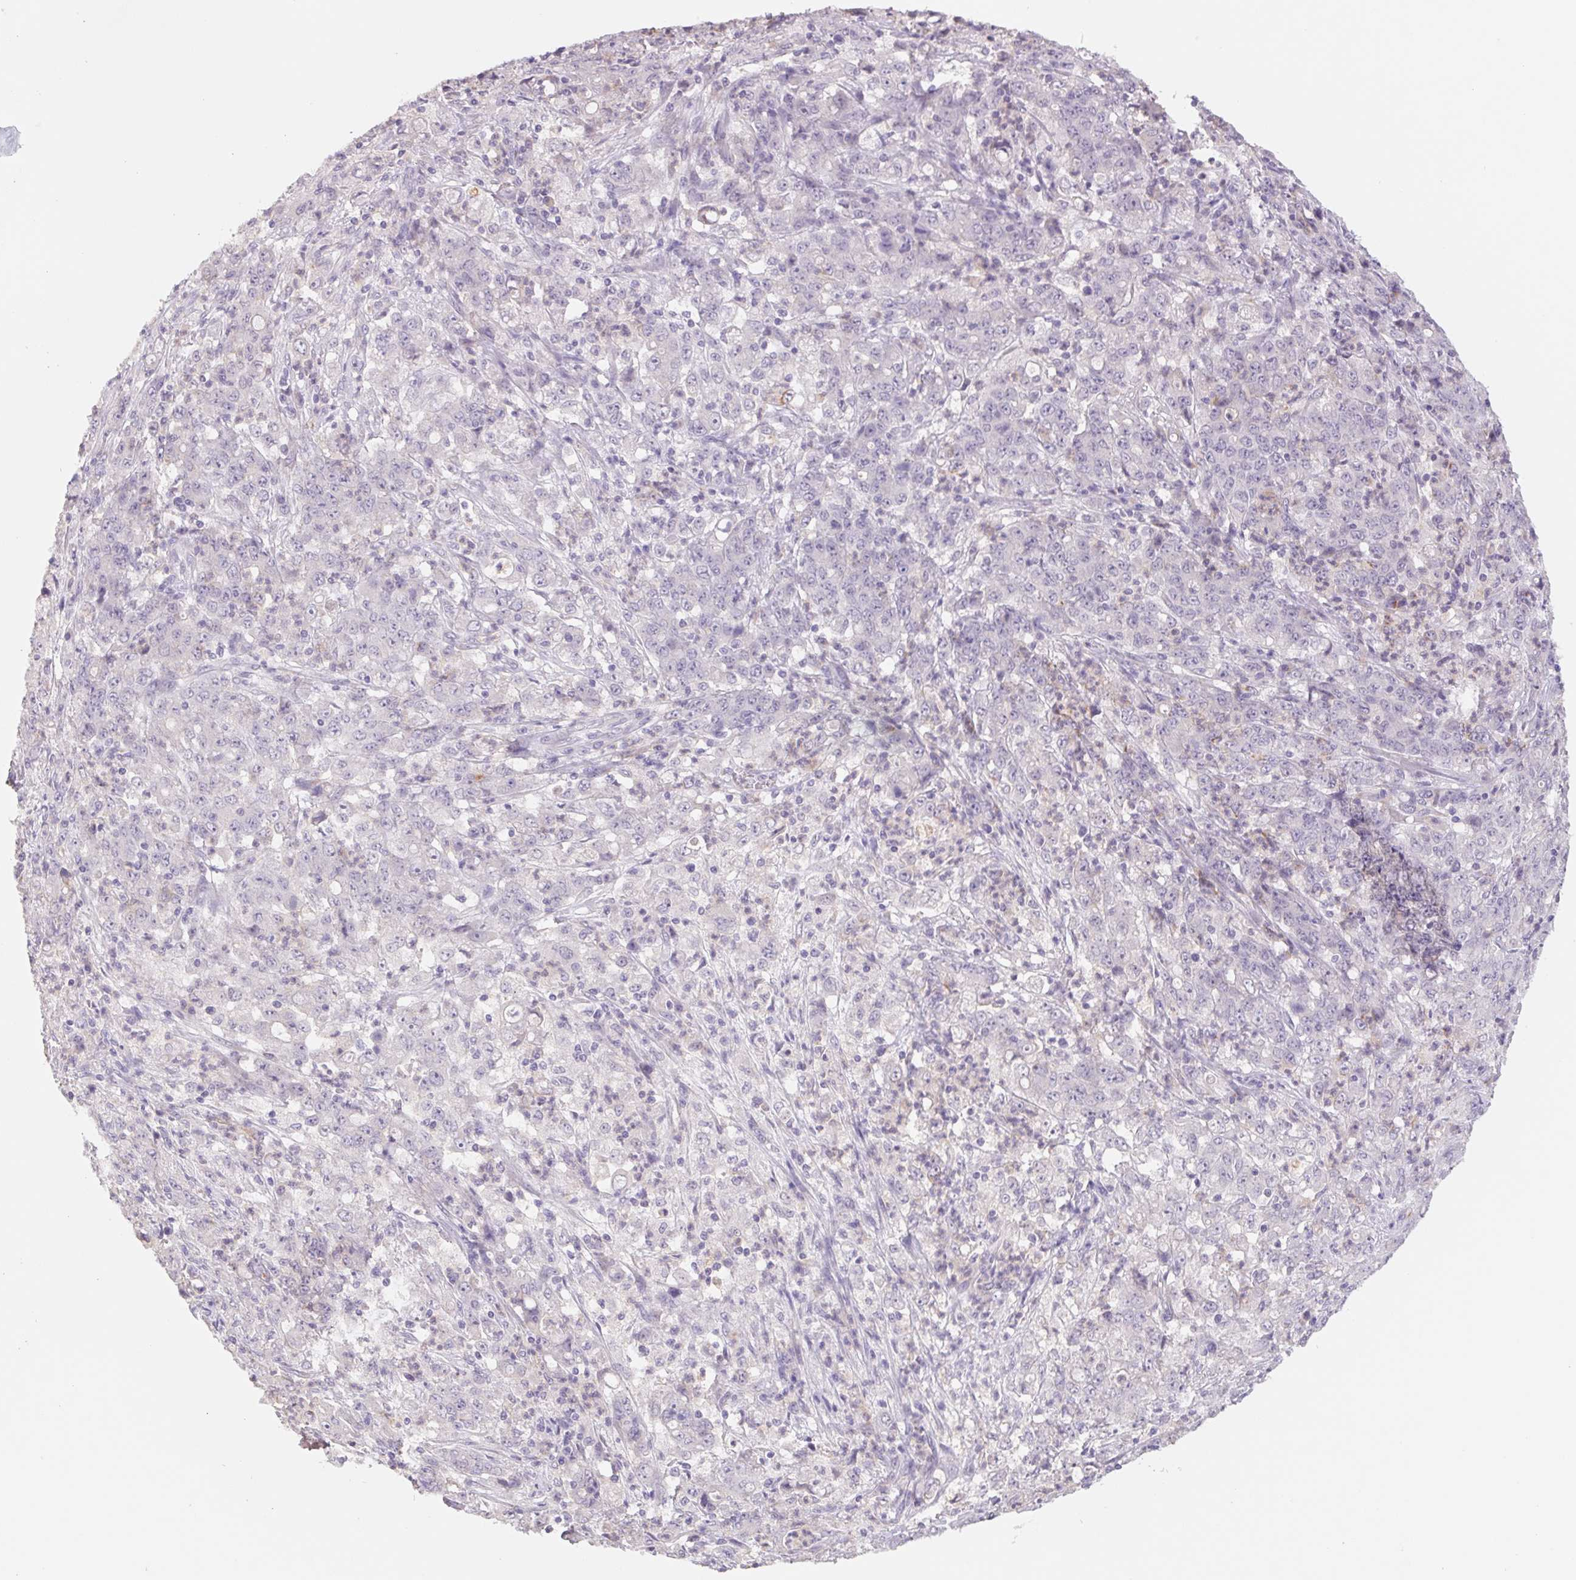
{"staining": {"intensity": "negative", "quantity": "none", "location": "none"}, "tissue": "stomach cancer", "cell_type": "Tumor cells", "image_type": "cancer", "snomed": [{"axis": "morphology", "description": "Adenocarcinoma, NOS"}, {"axis": "topography", "description": "Stomach, lower"}], "caption": "A histopathology image of stomach cancer stained for a protein exhibits no brown staining in tumor cells.", "gene": "PNMA8B", "patient": {"sex": "female", "age": 71}}